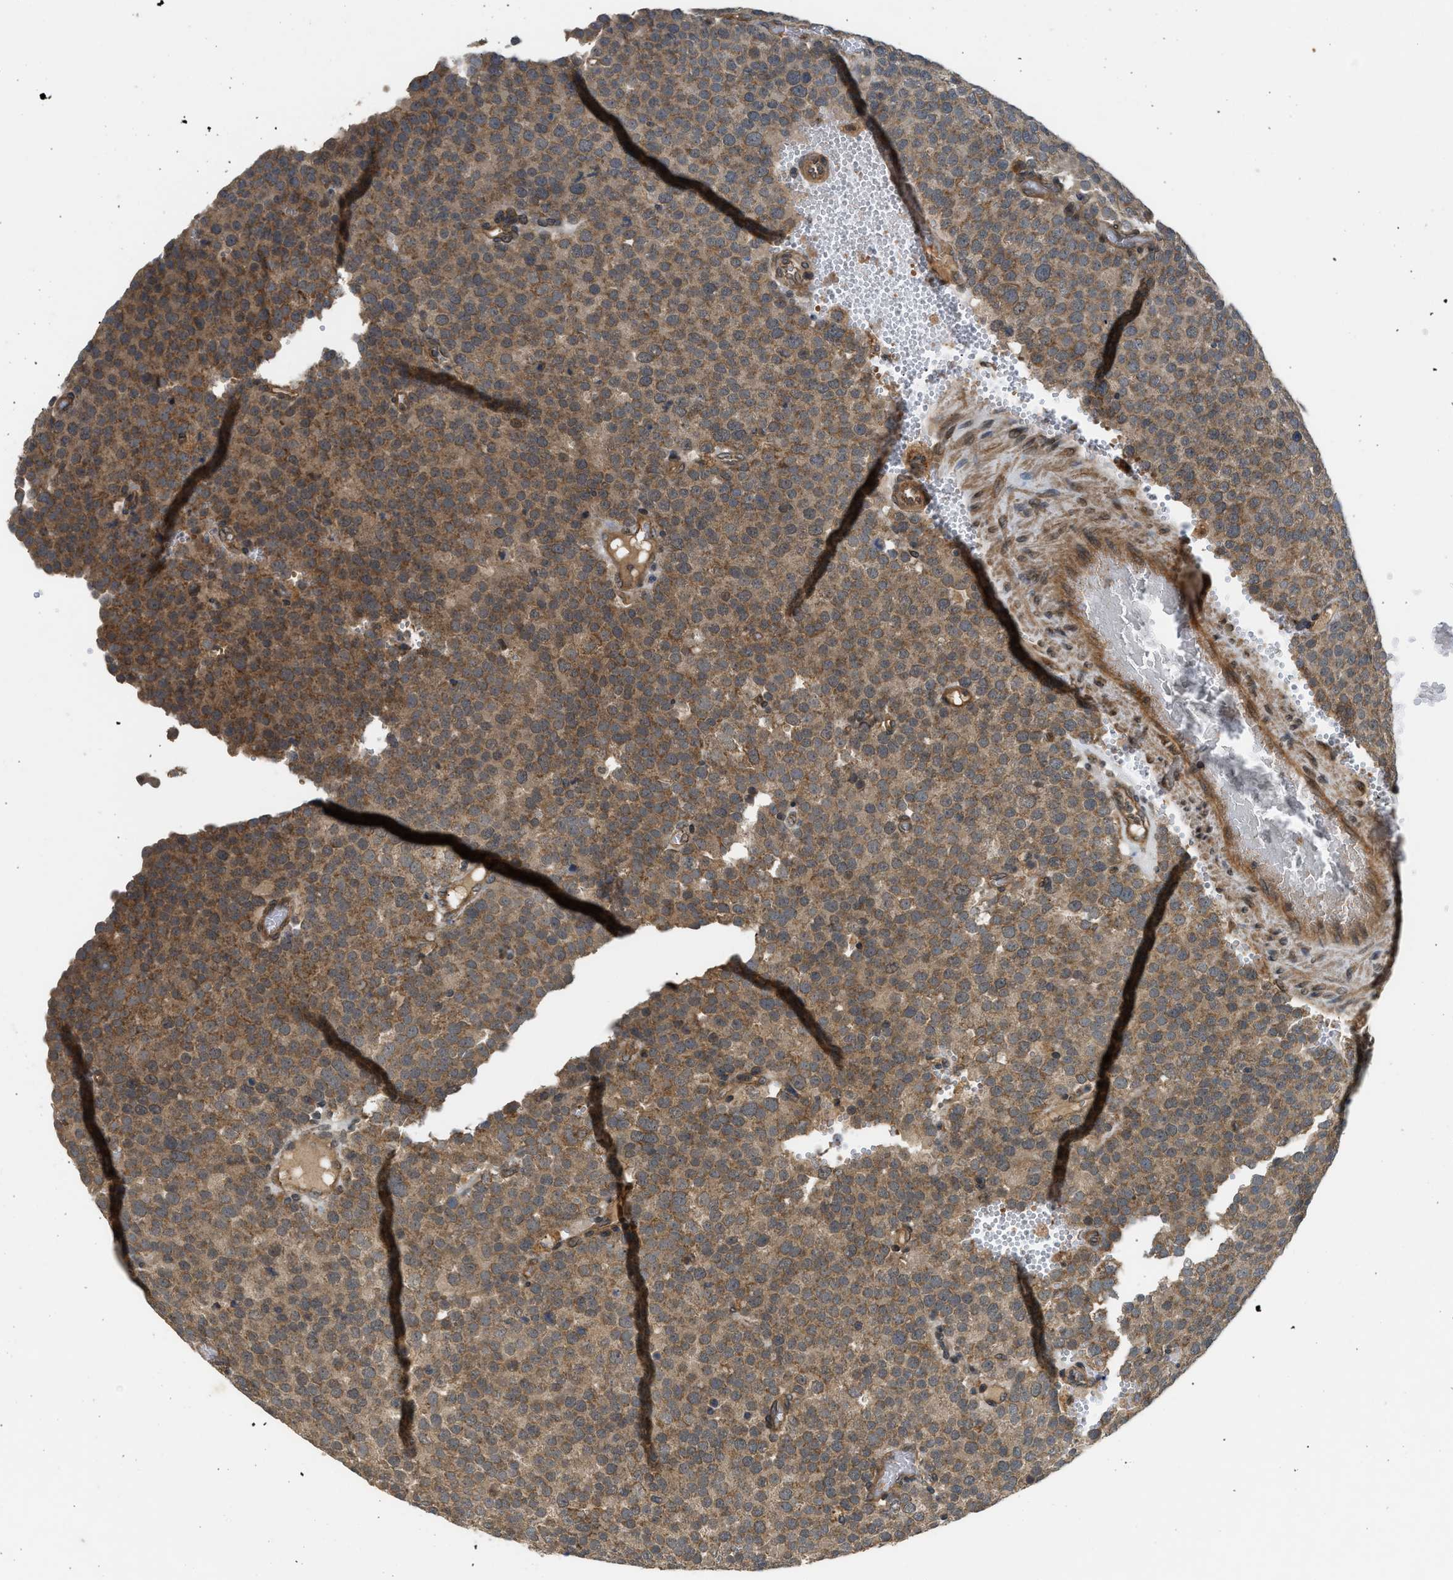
{"staining": {"intensity": "moderate", "quantity": ">75%", "location": "cytoplasmic/membranous"}, "tissue": "testis cancer", "cell_type": "Tumor cells", "image_type": "cancer", "snomed": [{"axis": "morphology", "description": "Normal tissue, NOS"}, {"axis": "morphology", "description": "Seminoma, NOS"}, {"axis": "topography", "description": "Testis"}], "caption": "This histopathology image demonstrates seminoma (testis) stained with immunohistochemistry to label a protein in brown. The cytoplasmic/membranous of tumor cells show moderate positivity for the protein. Nuclei are counter-stained blue.", "gene": "ADCY8", "patient": {"sex": "male", "age": 71}}